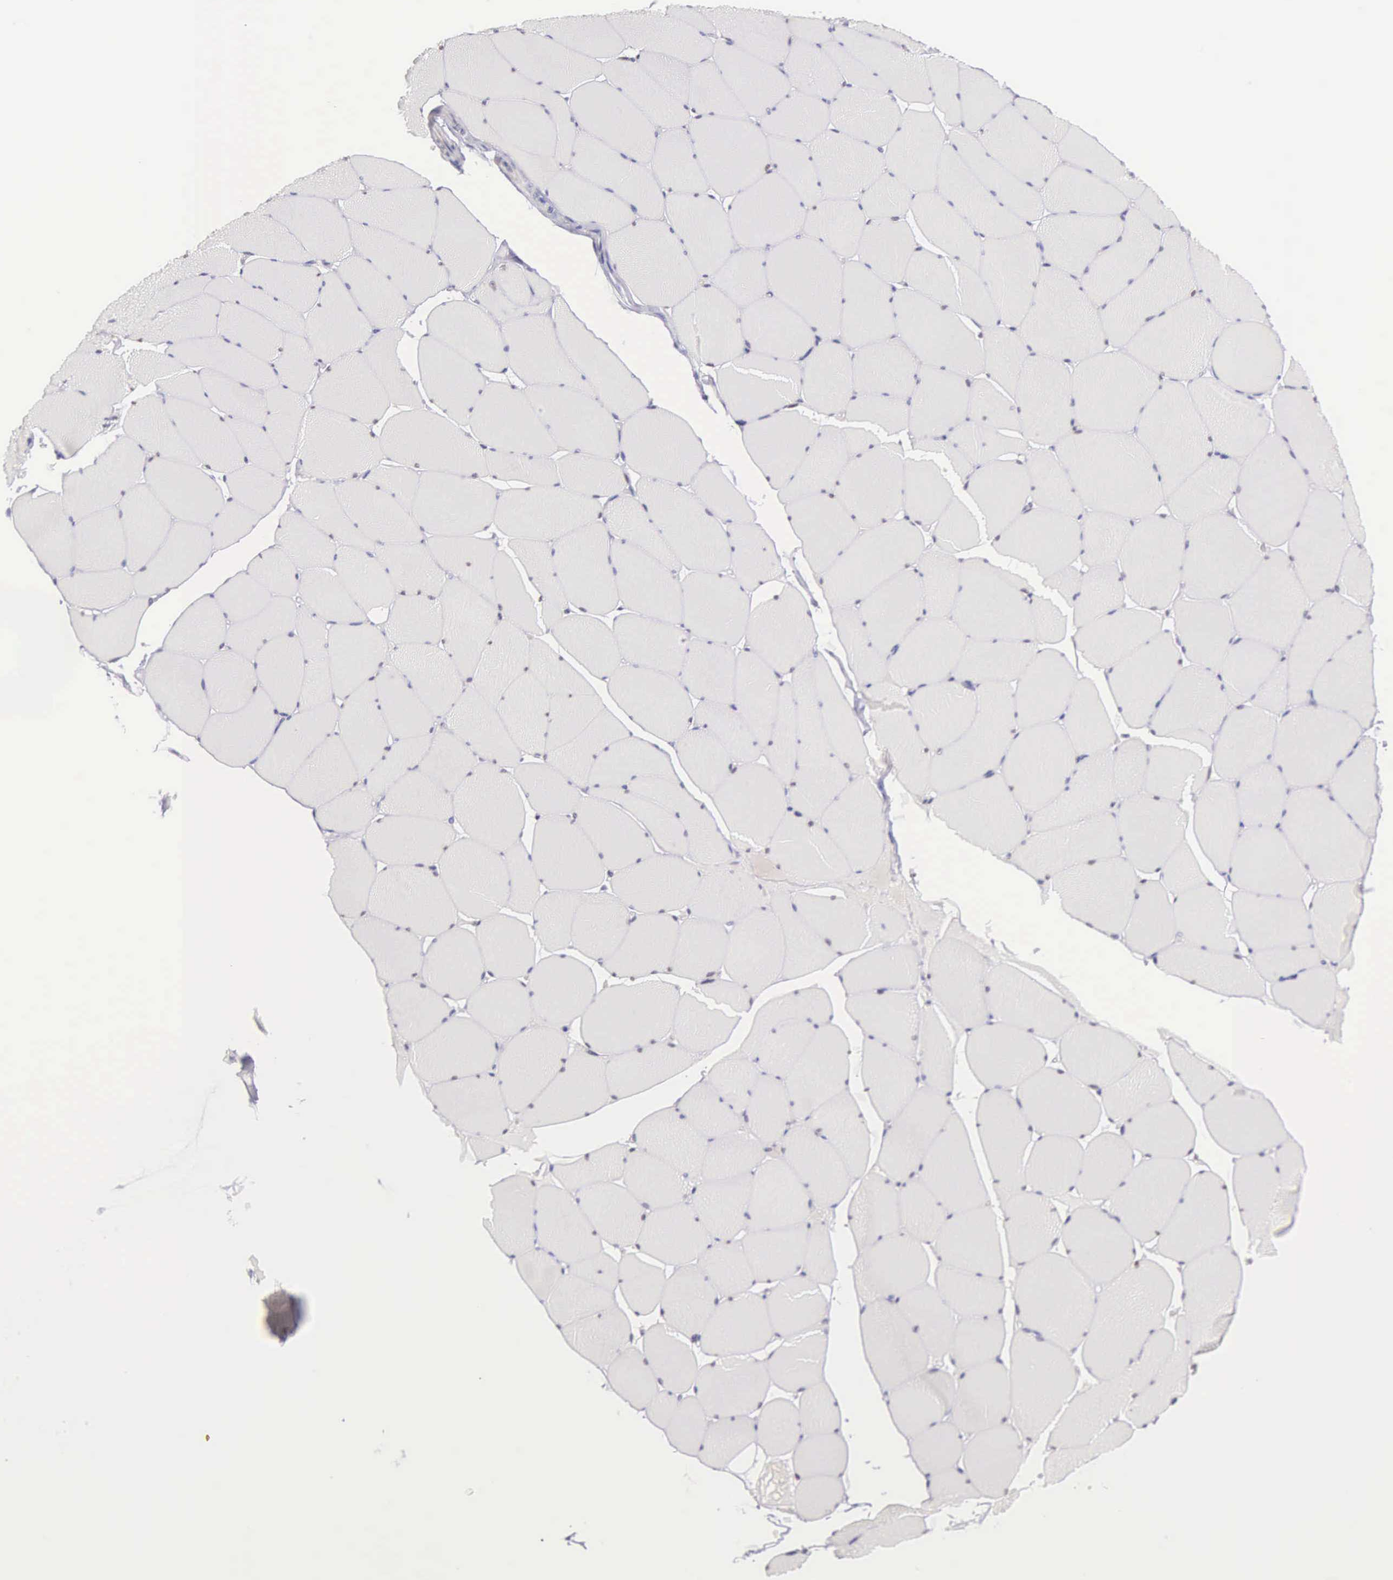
{"staining": {"intensity": "weak", "quantity": "<25%", "location": "nuclear"}, "tissue": "skeletal muscle", "cell_type": "Myocytes", "image_type": "normal", "snomed": [{"axis": "morphology", "description": "Normal tissue, NOS"}, {"axis": "topography", "description": "Skeletal muscle"}, {"axis": "topography", "description": "Salivary gland"}], "caption": "A histopathology image of skeletal muscle stained for a protein shows no brown staining in myocytes.", "gene": "CCDC117", "patient": {"sex": "male", "age": 62}}